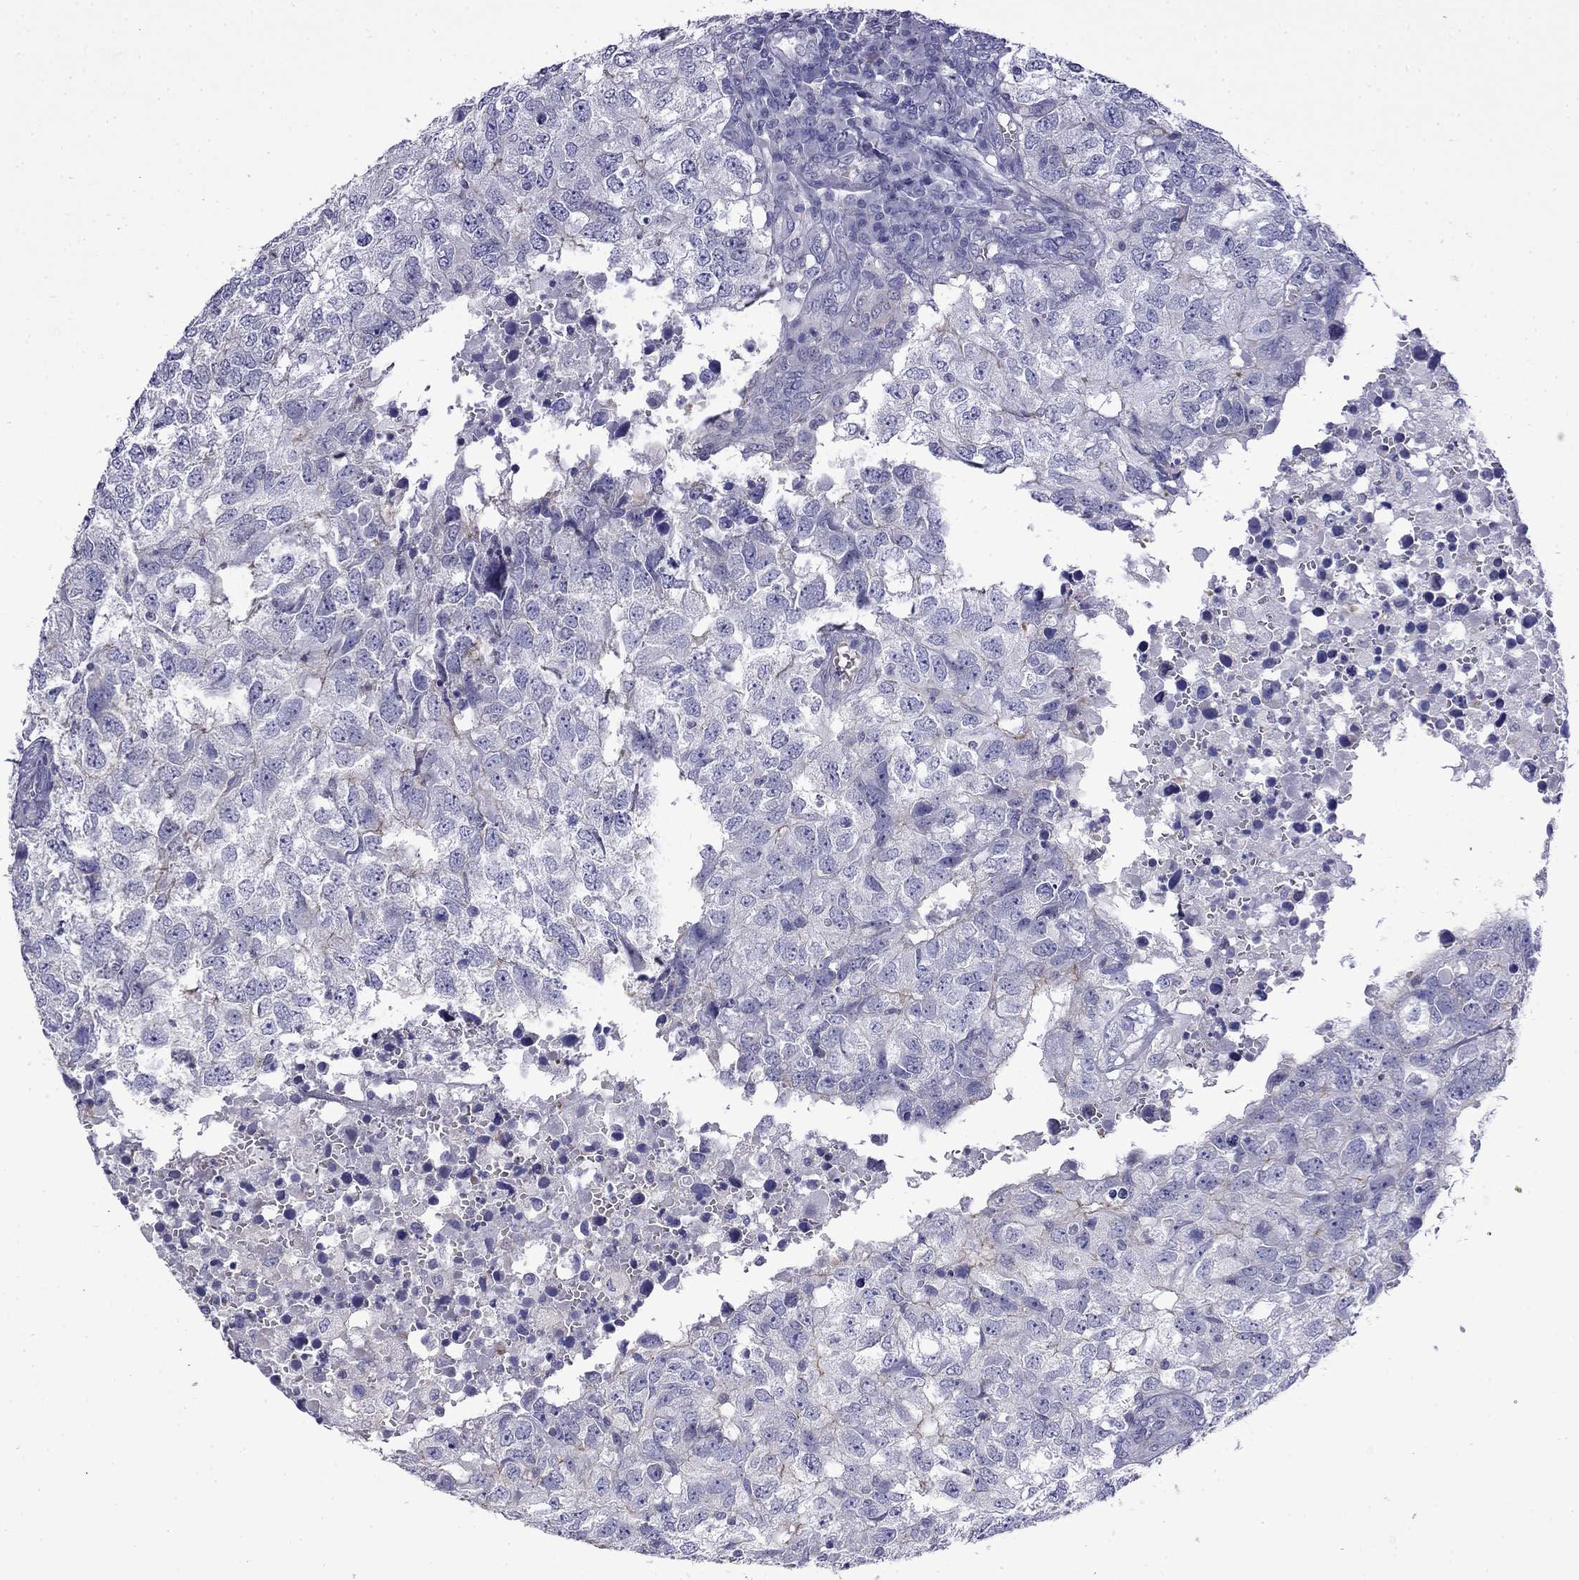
{"staining": {"intensity": "negative", "quantity": "none", "location": "none"}, "tissue": "breast cancer", "cell_type": "Tumor cells", "image_type": "cancer", "snomed": [{"axis": "morphology", "description": "Duct carcinoma"}, {"axis": "topography", "description": "Breast"}], "caption": "Breast cancer was stained to show a protein in brown. There is no significant positivity in tumor cells.", "gene": "PRR18", "patient": {"sex": "female", "age": 30}}